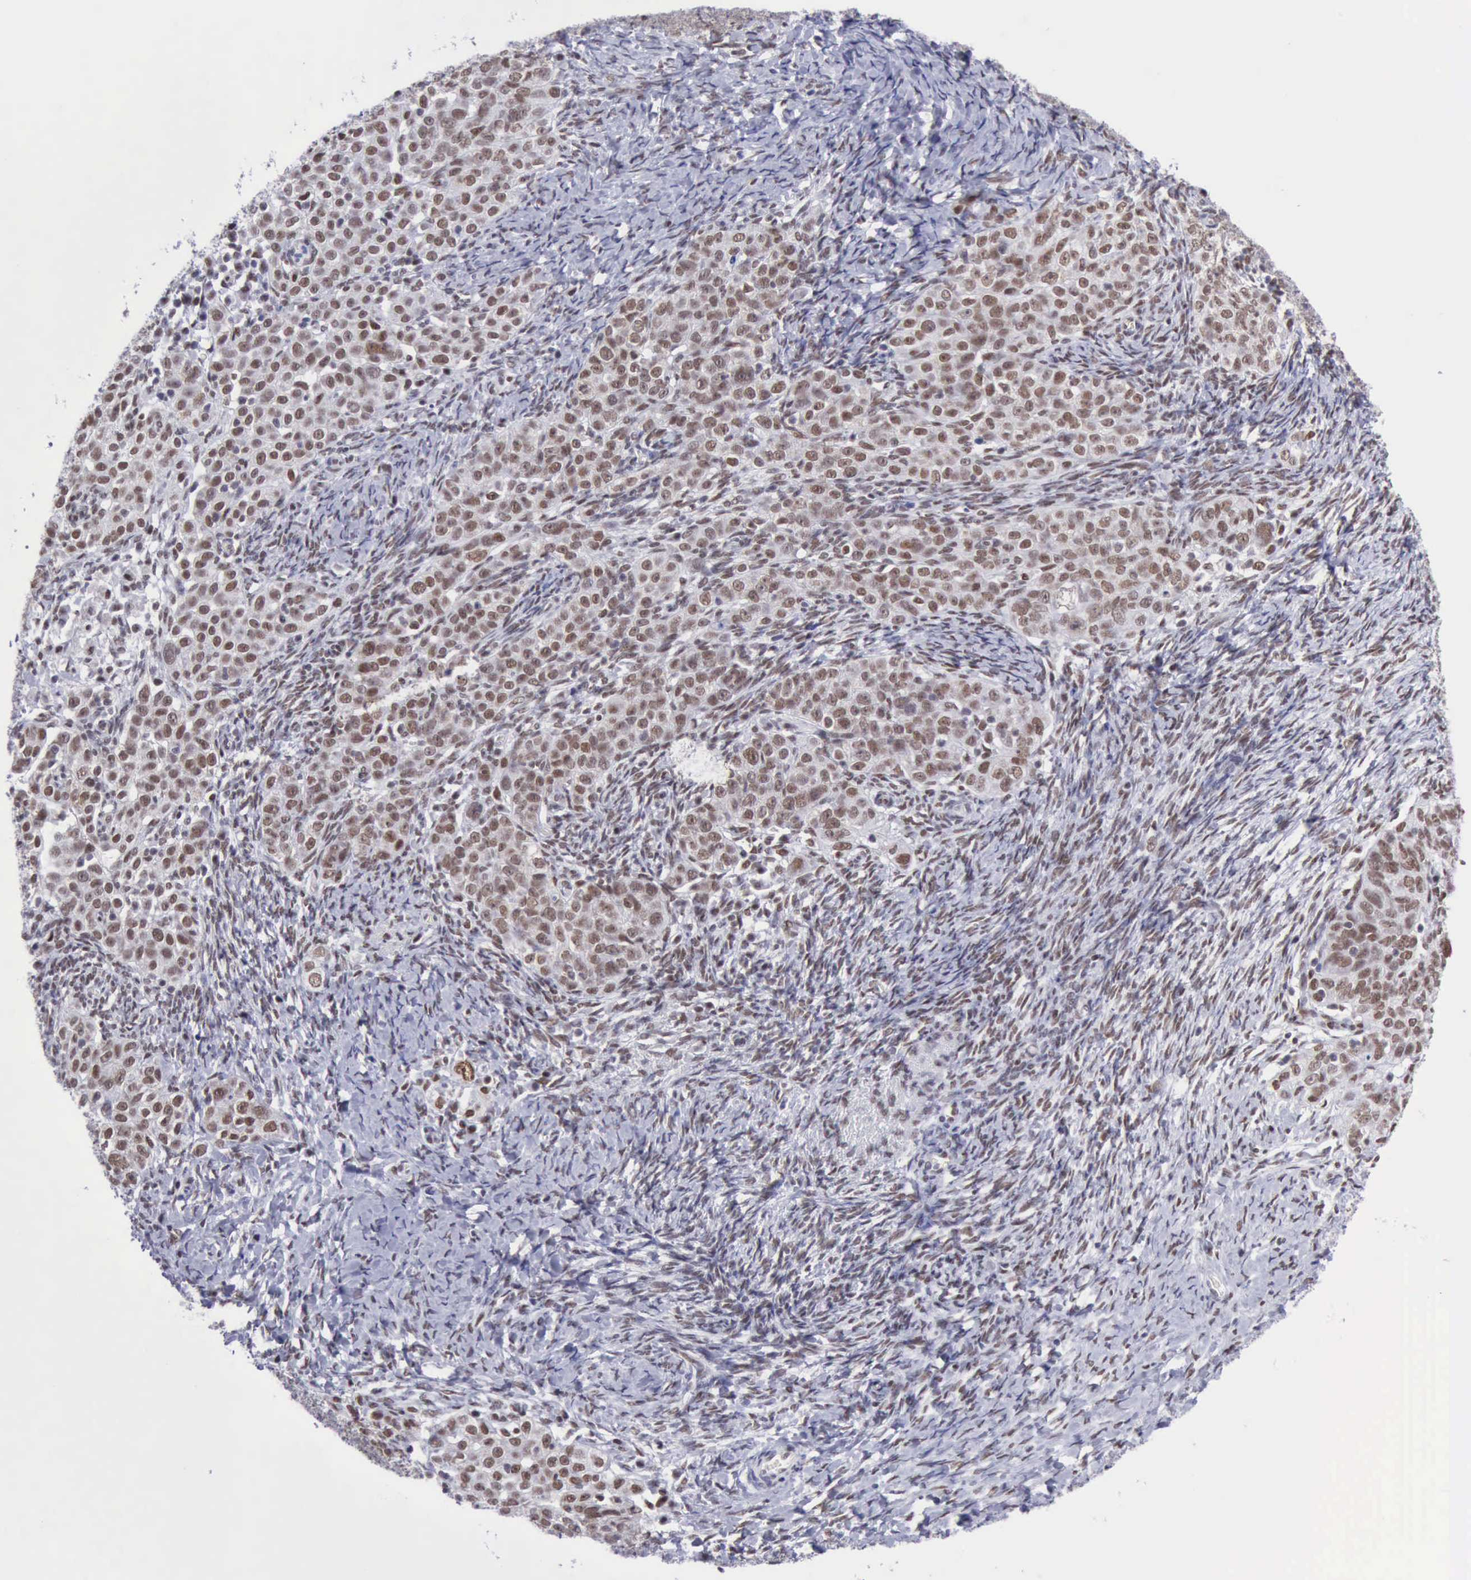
{"staining": {"intensity": "moderate", "quantity": ">75%", "location": "nuclear"}, "tissue": "ovarian cancer", "cell_type": "Tumor cells", "image_type": "cancer", "snomed": [{"axis": "morphology", "description": "Normal tissue, NOS"}, {"axis": "morphology", "description": "Cystadenocarcinoma, serous, NOS"}, {"axis": "topography", "description": "Ovary"}], "caption": "About >75% of tumor cells in human serous cystadenocarcinoma (ovarian) show moderate nuclear protein positivity as visualized by brown immunohistochemical staining.", "gene": "ERCC4", "patient": {"sex": "female", "age": 62}}